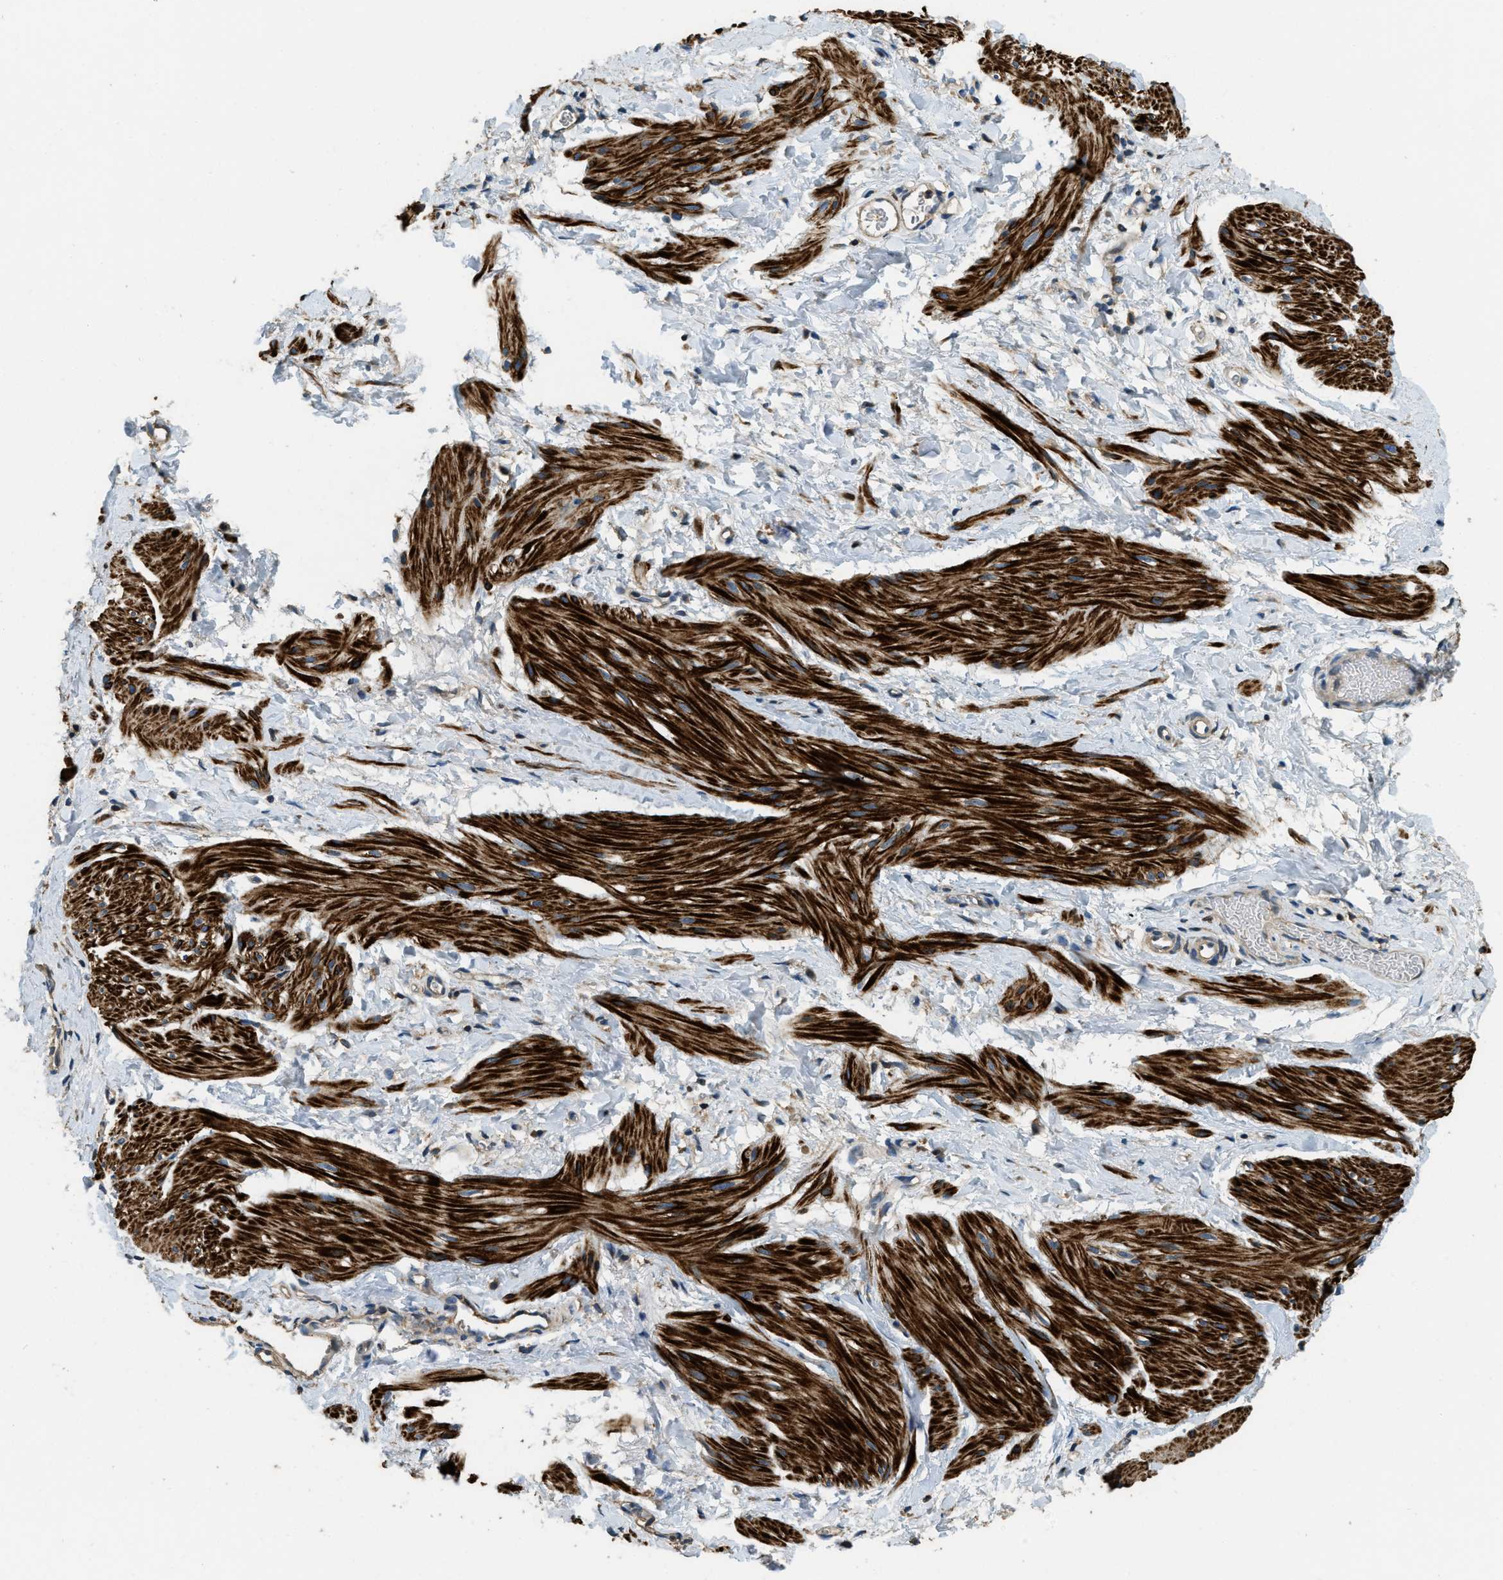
{"staining": {"intensity": "strong", "quantity": ">75%", "location": "cytoplasmic/membranous"}, "tissue": "smooth muscle", "cell_type": "Smooth muscle cells", "image_type": "normal", "snomed": [{"axis": "morphology", "description": "Normal tissue, NOS"}, {"axis": "topography", "description": "Smooth muscle"}], "caption": "Immunohistochemical staining of unremarkable smooth muscle displays strong cytoplasmic/membranous protein staining in approximately >75% of smooth muscle cells. (IHC, brightfield microscopy, high magnification).", "gene": "ERGIC1", "patient": {"sex": "male", "age": 16}}